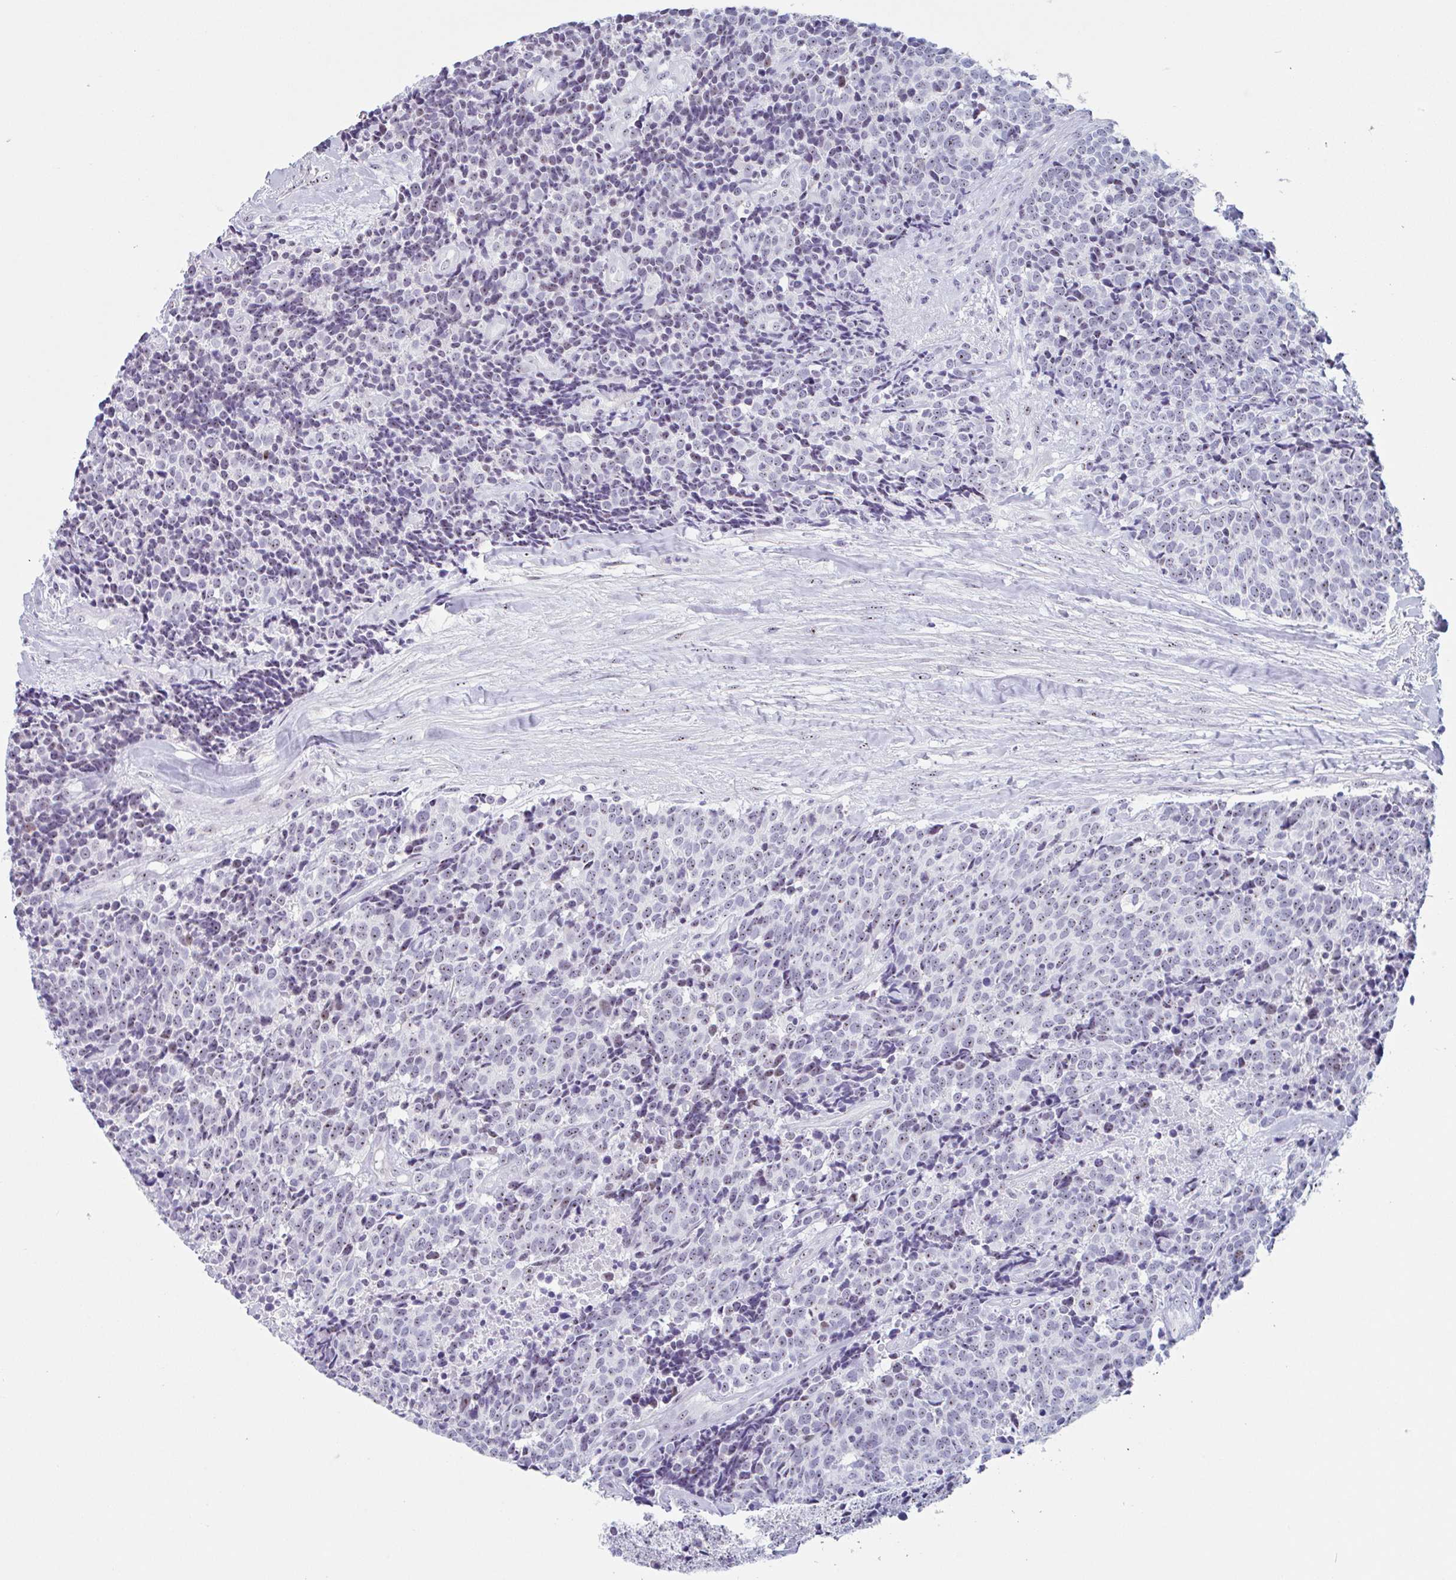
{"staining": {"intensity": "moderate", "quantity": "<25%", "location": "nuclear"}, "tissue": "carcinoid", "cell_type": "Tumor cells", "image_type": "cancer", "snomed": [{"axis": "morphology", "description": "Carcinoid, malignant, NOS"}, {"axis": "topography", "description": "Skin"}], "caption": "This is an image of IHC staining of carcinoid, which shows moderate positivity in the nuclear of tumor cells.", "gene": "LENG9", "patient": {"sex": "female", "age": 79}}